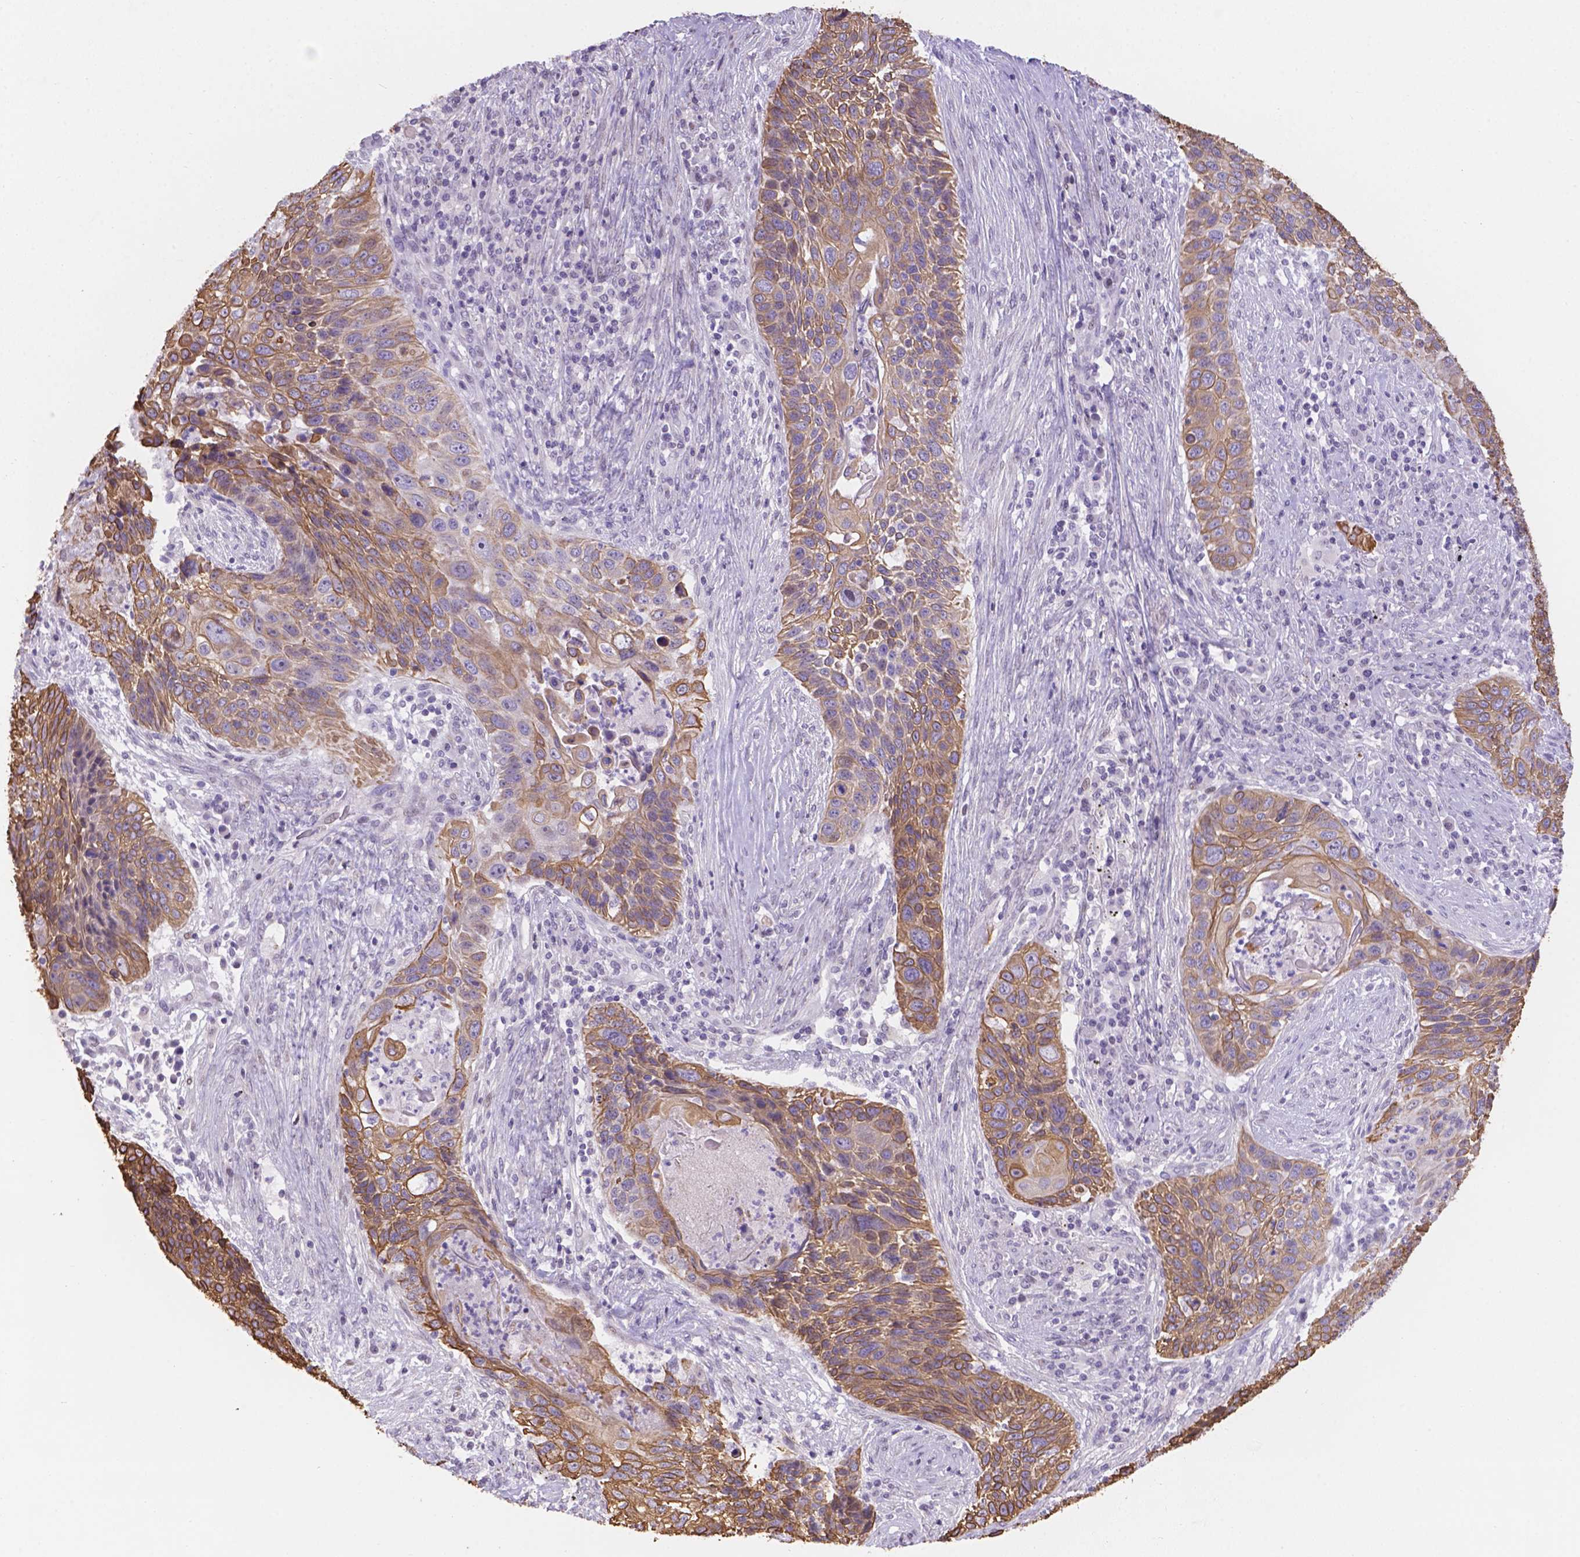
{"staining": {"intensity": "moderate", "quantity": ">75%", "location": "cytoplasmic/membranous"}, "tissue": "lung cancer", "cell_type": "Tumor cells", "image_type": "cancer", "snomed": [{"axis": "morphology", "description": "Squamous cell carcinoma, NOS"}, {"axis": "morphology", "description": "Squamous cell carcinoma, metastatic, NOS"}, {"axis": "topography", "description": "Lung"}, {"axis": "topography", "description": "Pleura, NOS"}], "caption": "This is a micrograph of IHC staining of lung cancer (squamous cell carcinoma), which shows moderate expression in the cytoplasmic/membranous of tumor cells.", "gene": "DMWD", "patient": {"sex": "male", "age": 72}}